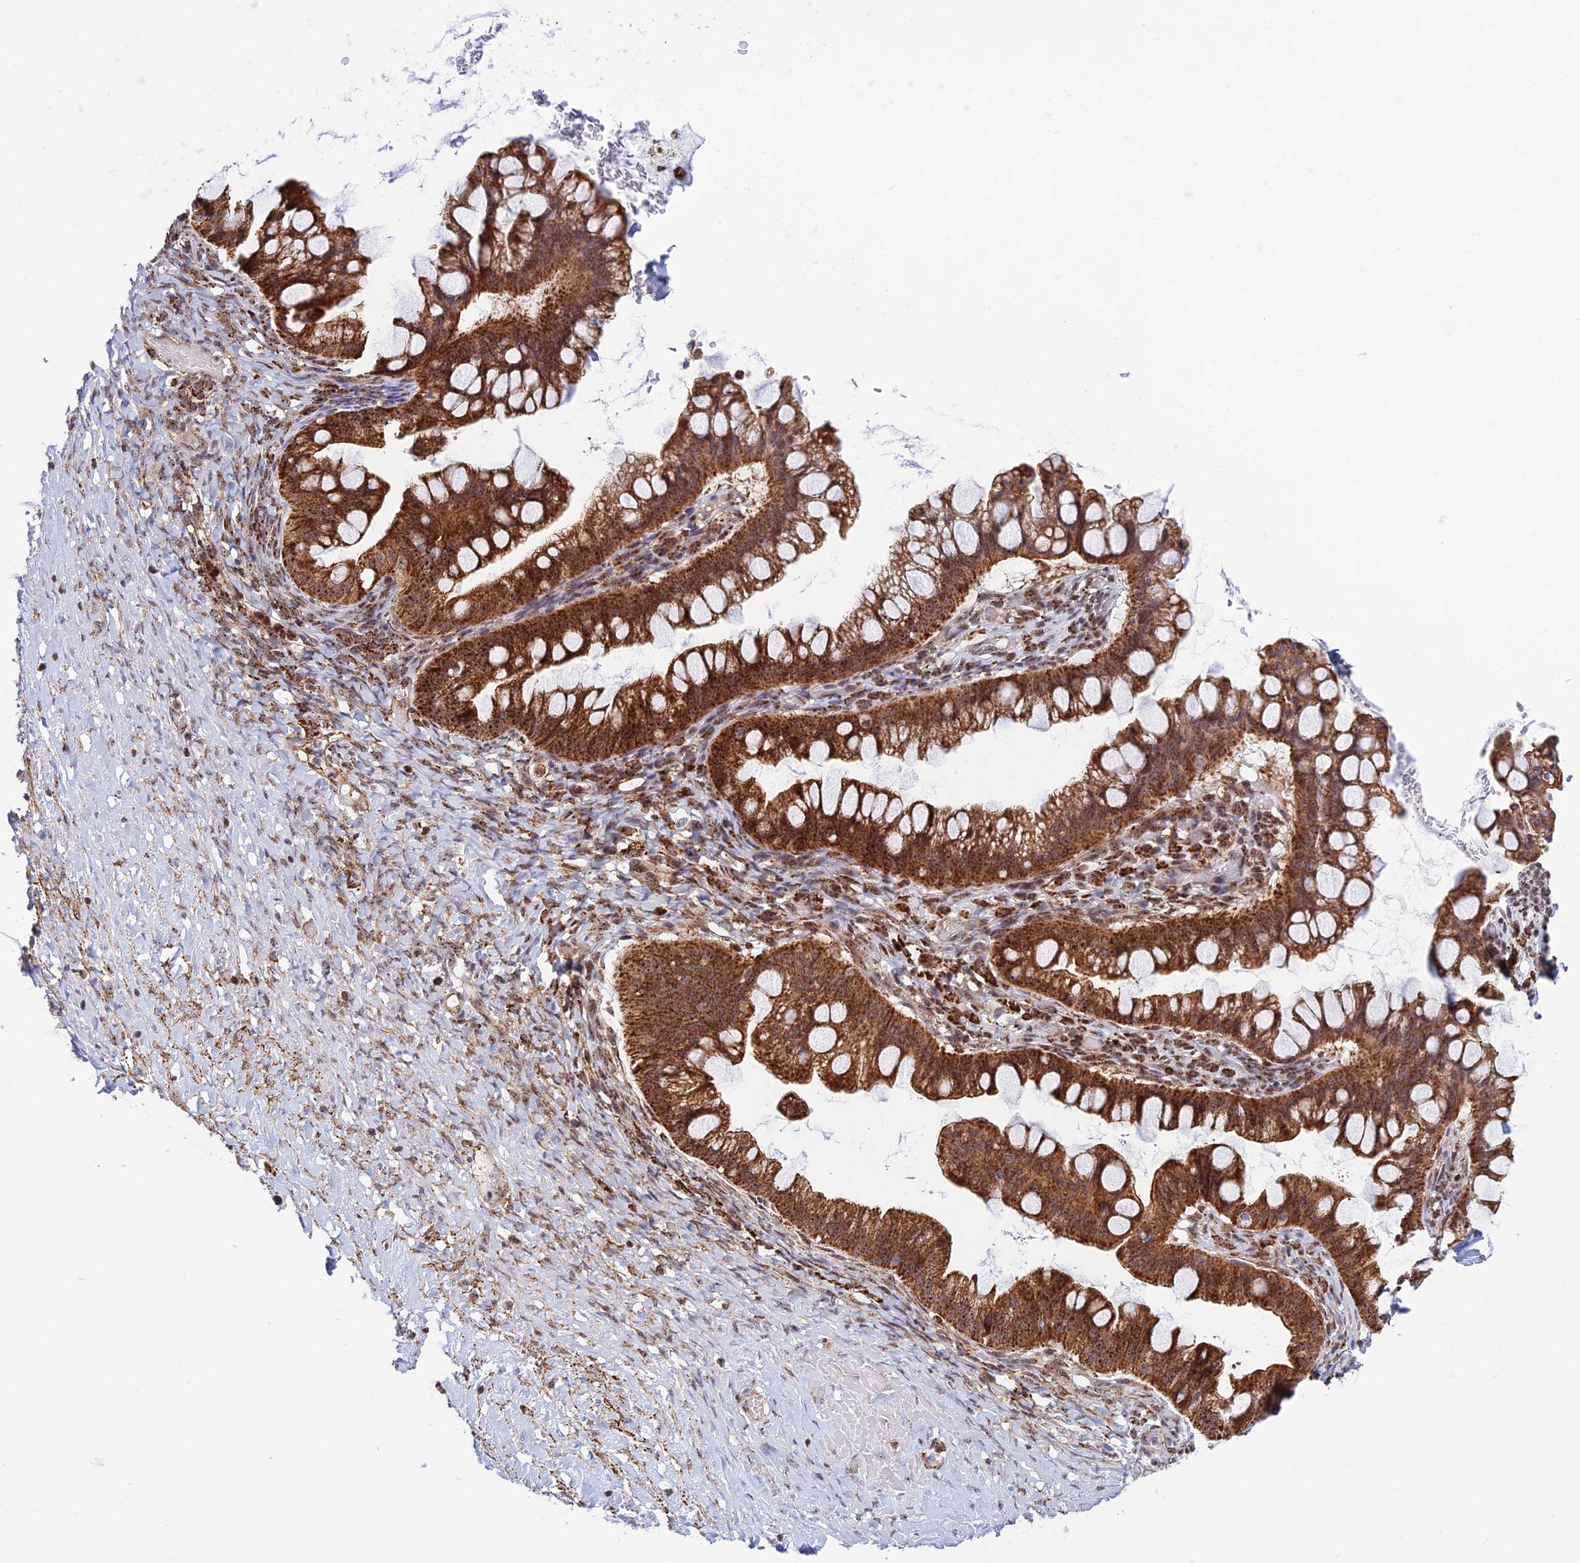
{"staining": {"intensity": "strong", "quantity": ">75%", "location": "cytoplasmic/membranous"}, "tissue": "ovarian cancer", "cell_type": "Tumor cells", "image_type": "cancer", "snomed": [{"axis": "morphology", "description": "Cystadenocarcinoma, mucinous, NOS"}, {"axis": "topography", "description": "Ovary"}], "caption": "Brown immunohistochemical staining in human ovarian mucinous cystadenocarcinoma displays strong cytoplasmic/membranous staining in approximately >75% of tumor cells.", "gene": "POLR1G", "patient": {"sex": "female", "age": 73}}